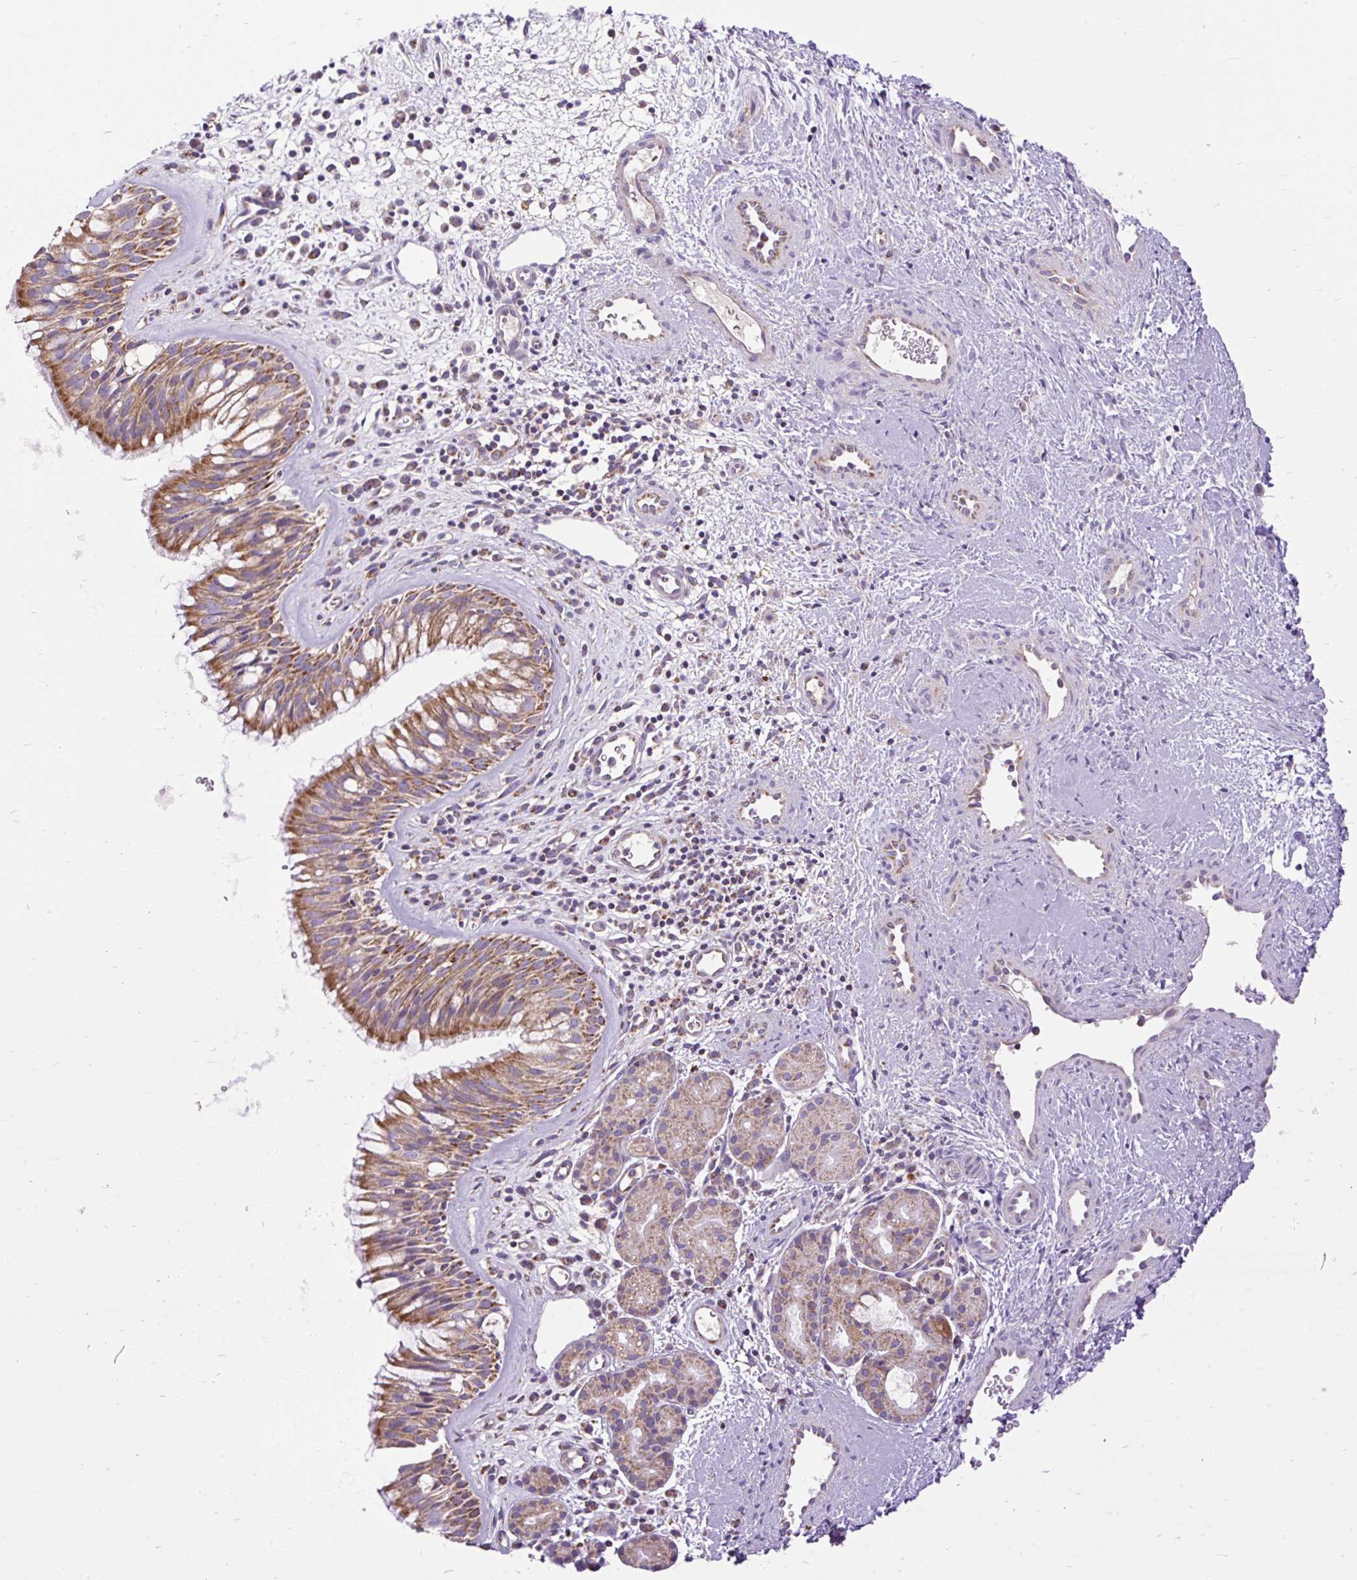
{"staining": {"intensity": "strong", "quantity": ">75%", "location": "cytoplasmic/membranous"}, "tissue": "nasopharynx", "cell_type": "Respiratory epithelial cells", "image_type": "normal", "snomed": [{"axis": "morphology", "description": "Normal tissue, NOS"}, {"axis": "topography", "description": "Nasopharynx"}], "caption": "Protein expression analysis of benign human nasopharynx reveals strong cytoplasmic/membranous expression in about >75% of respiratory epithelial cells. (IHC, brightfield microscopy, high magnification).", "gene": "TOMM40", "patient": {"sex": "male", "age": 65}}